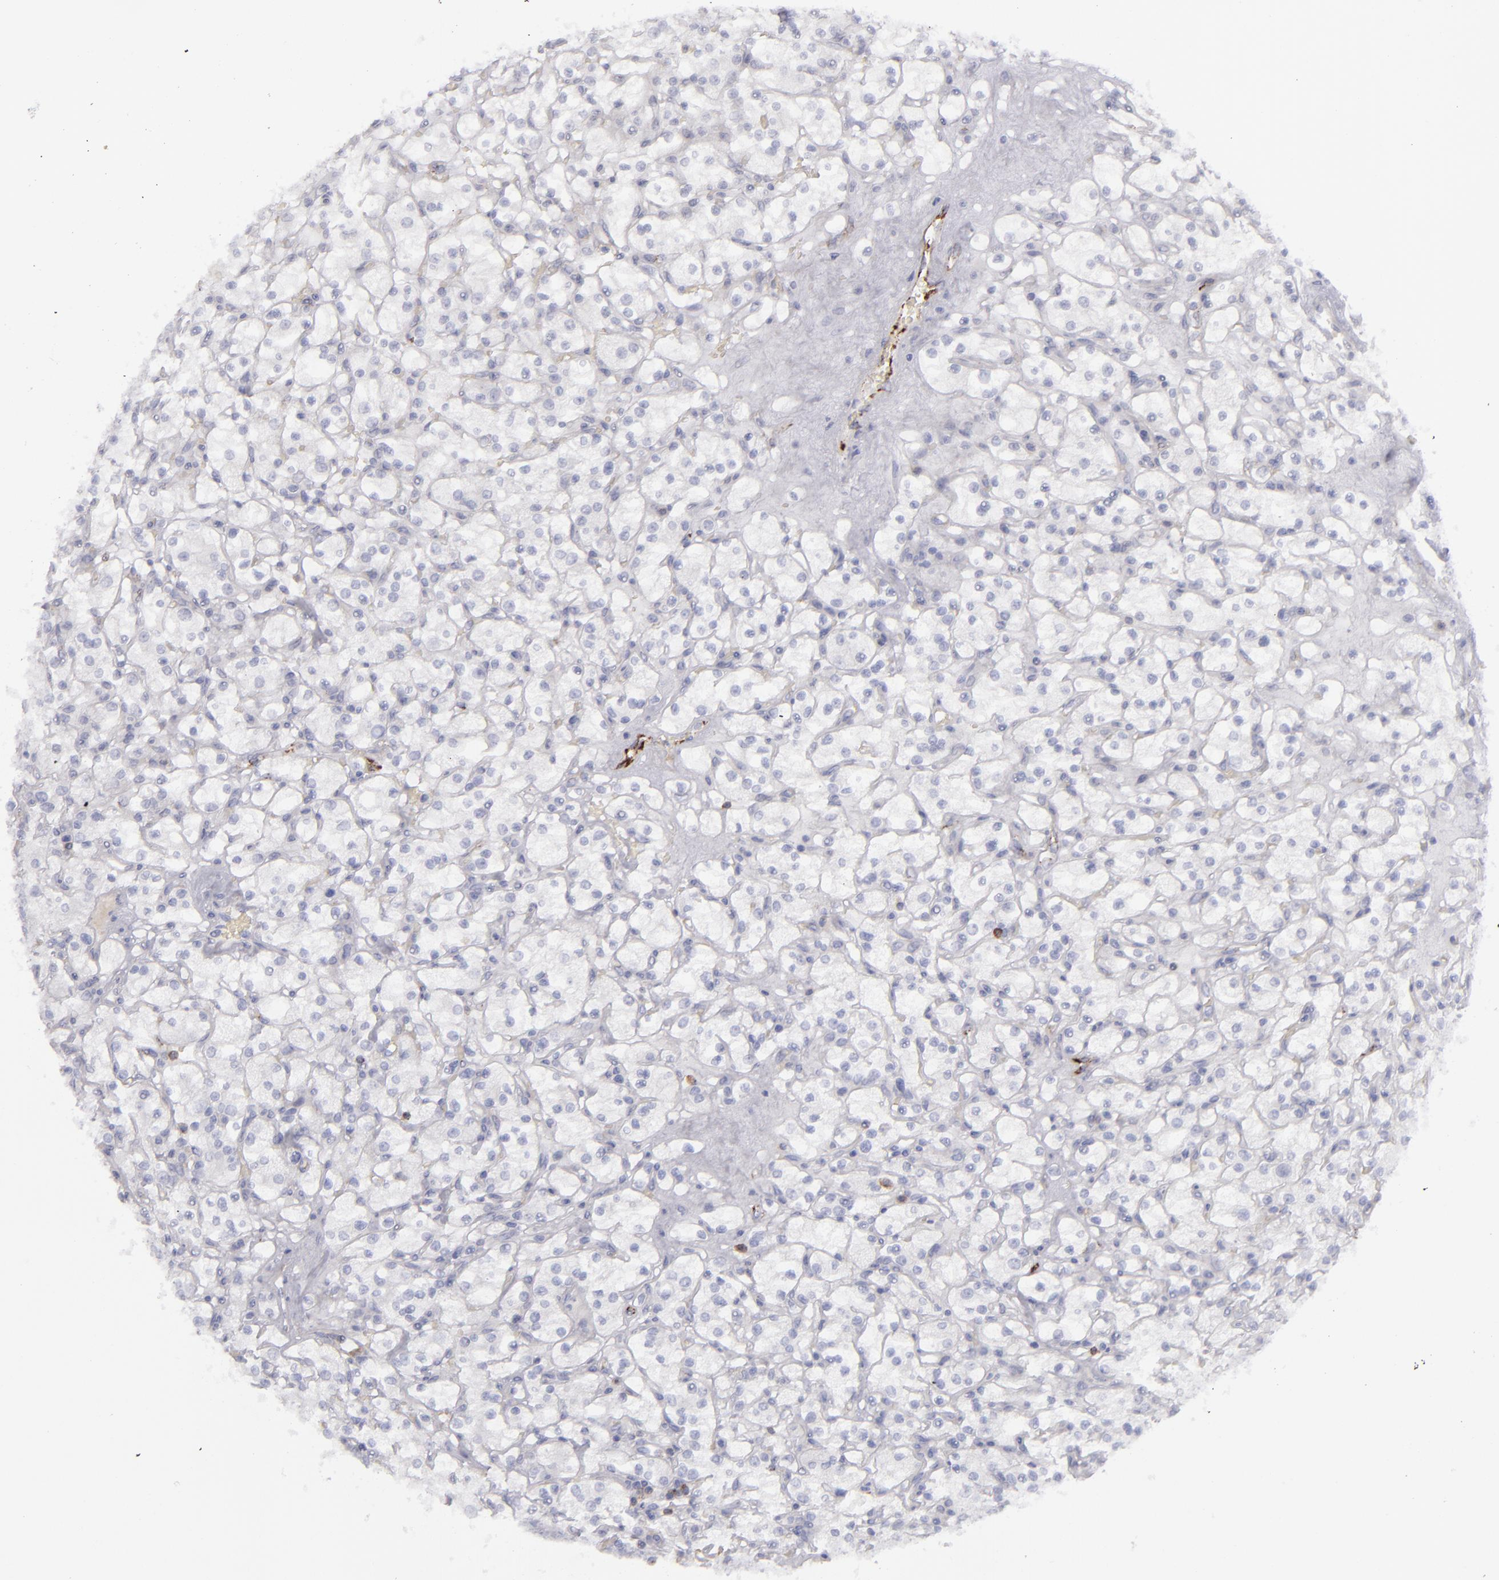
{"staining": {"intensity": "negative", "quantity": "none", "location": "none"}, "tissue": "renal cancer", "cell_type": "Tumor cells", "image_type": "cancer", "snomed": [{"axis": "morphology", "description": "Adenocarcinoma, NOS"}, {"axis": "topography", "description": "Kidney"}], "caption": "Immunohistochemistry micrograph of neoplastic tissue: renal cancer stained with DAB (3,3'-diaminobenzidine) shows no significant protein staining in tumor cells. The staining is performed using DAB (3,3'-diaminobenzidine) brown chromogen with nuclei counter-stained in using hematoxylin.", "gene": "CD27", "patient": {"sex": "female", "age": 83}}